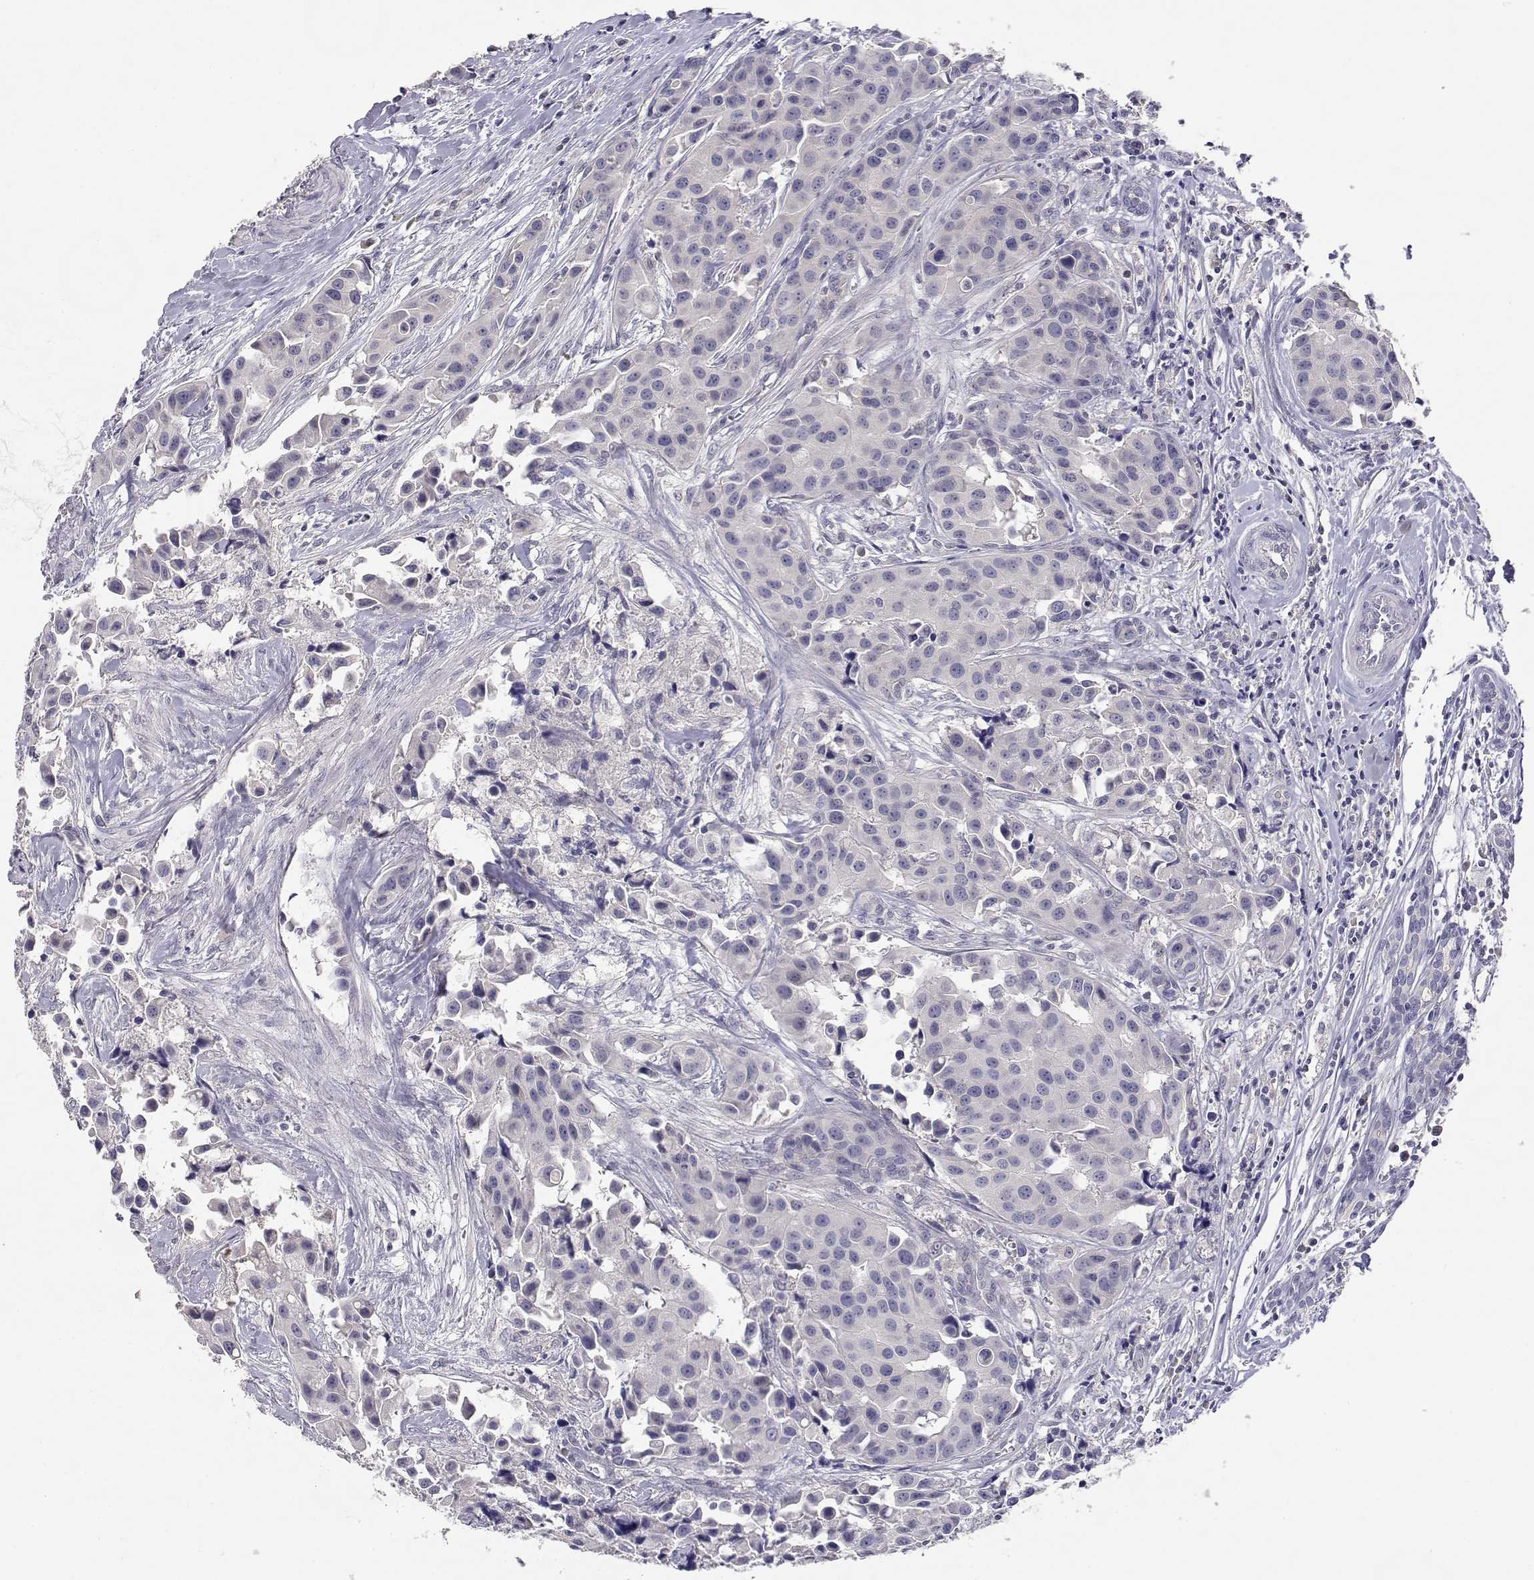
{"staining": {"intensity": "negative", "quantity": "none", "location": "none"}, "tissue": "head and neck cancer", "cell_type": "Tumor cells", "image_type": "cancer", "snomed": [{"axis": "morphology", "description": "Adenocarcinoma, NOS"}, {"axis": "topography", "description": "Head-Neck"}], "caption": "IHC image of neoplastic tissue: human head and neck cancer stained with DAB (3,3'-diaminobenzidine) displays no significant protein positivity in tumor cells.", "gene": "ADA", "patient": {"sex": "male", "age": 76}}